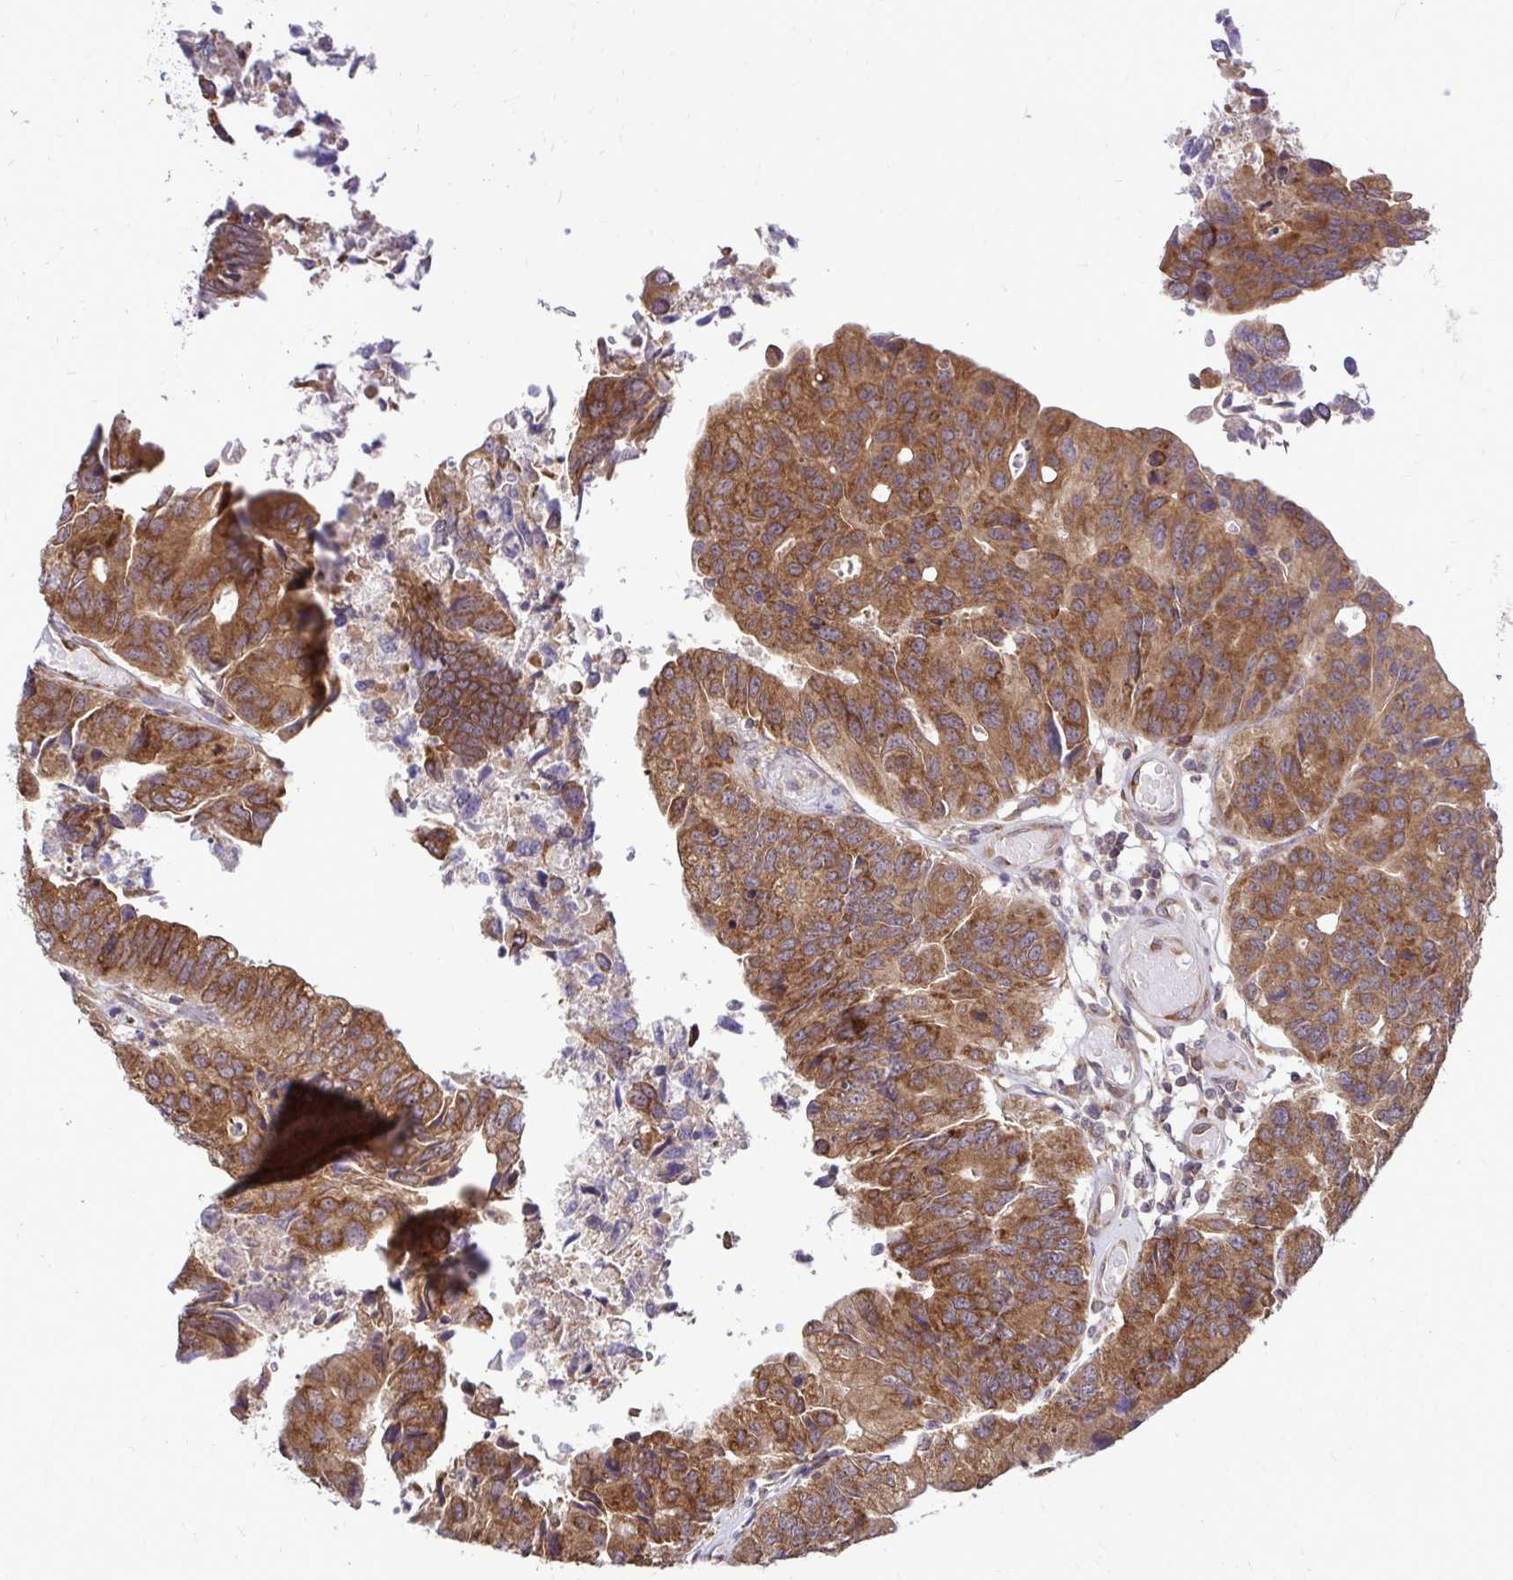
{"staining": {"intensity": "moderate", "quantity": ">75%", "location": "cytoplasmic/membranous"}, "tissue": "colorectal cancer", "cell_type": "Tumor cells", "image_type": "cancer", "snomed": [{"axis": "morphology", "description": "Adenocarcinoma, NOS"}, {"axis": "topography", "description": "Colon"}], "caption": "Immunohistochemistry (IHC) (DAB (3,3'-diaminobenzidine)) staining of colorectal cancer displays moderate cytoplasmic/membranous protein expression in about >75% of tumor cells. (Brightfield microscopy of DAB IHC at high magnification).", "gene": "FMR1", "patient": {"sex": "female", "age": 67}}